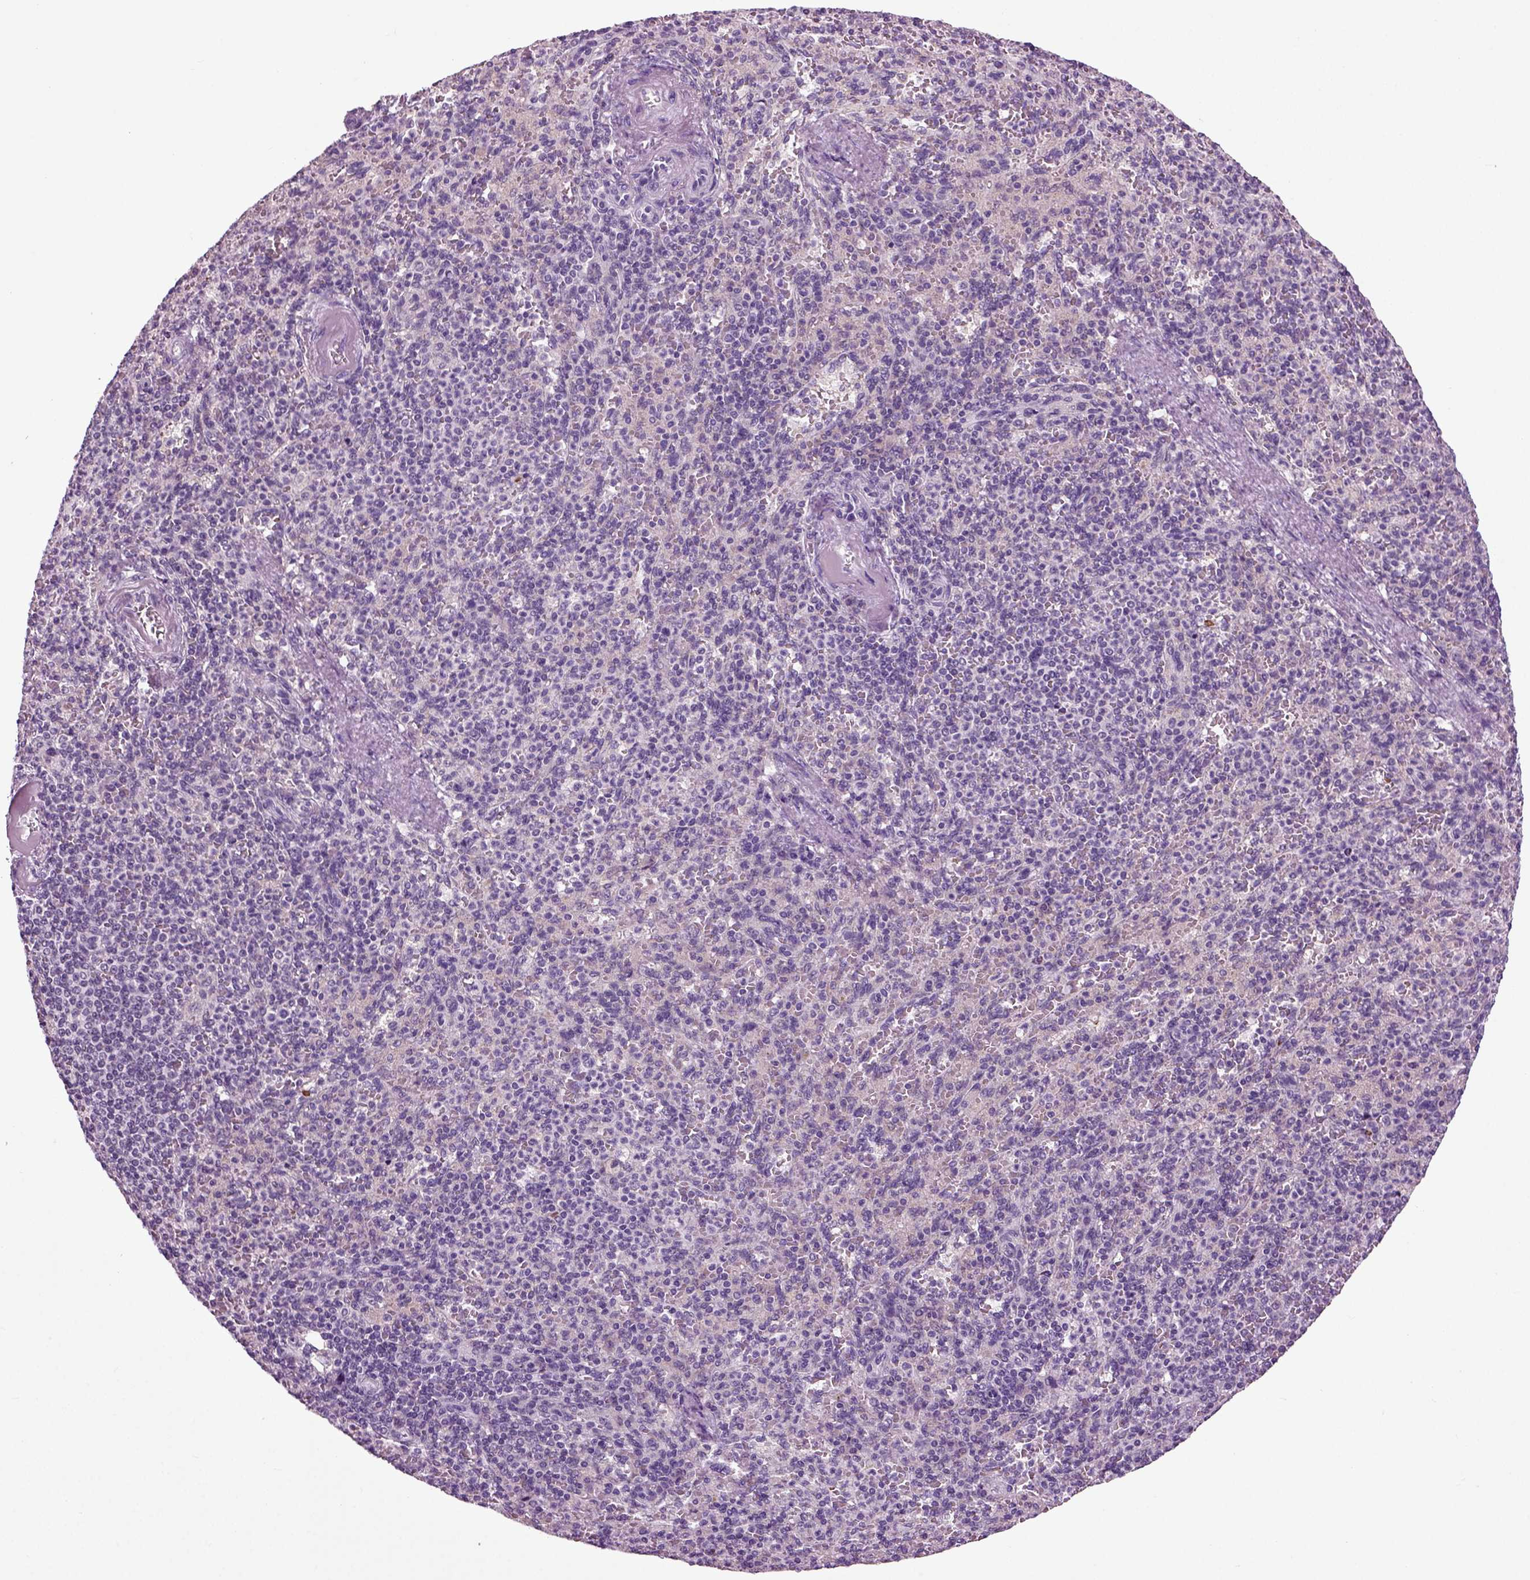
{"staining": {"intensity": "negative", "quantity": "none", "location": "none"}, "tissue": "spleen", "cell_type": "Cells in red pulp", "image_type": "normal", "snomed": [{"axis": "morphology", "description": "Normal tissue, NOS"}, {"axis": "topography", "description": "Spleen"}], "caption": "Immunohistochemical staining of normal human spleen displays no significant positivity in cells in red pulp.", "gene": "SPATA17", "patient": {"sex": "female", "age": 74}}